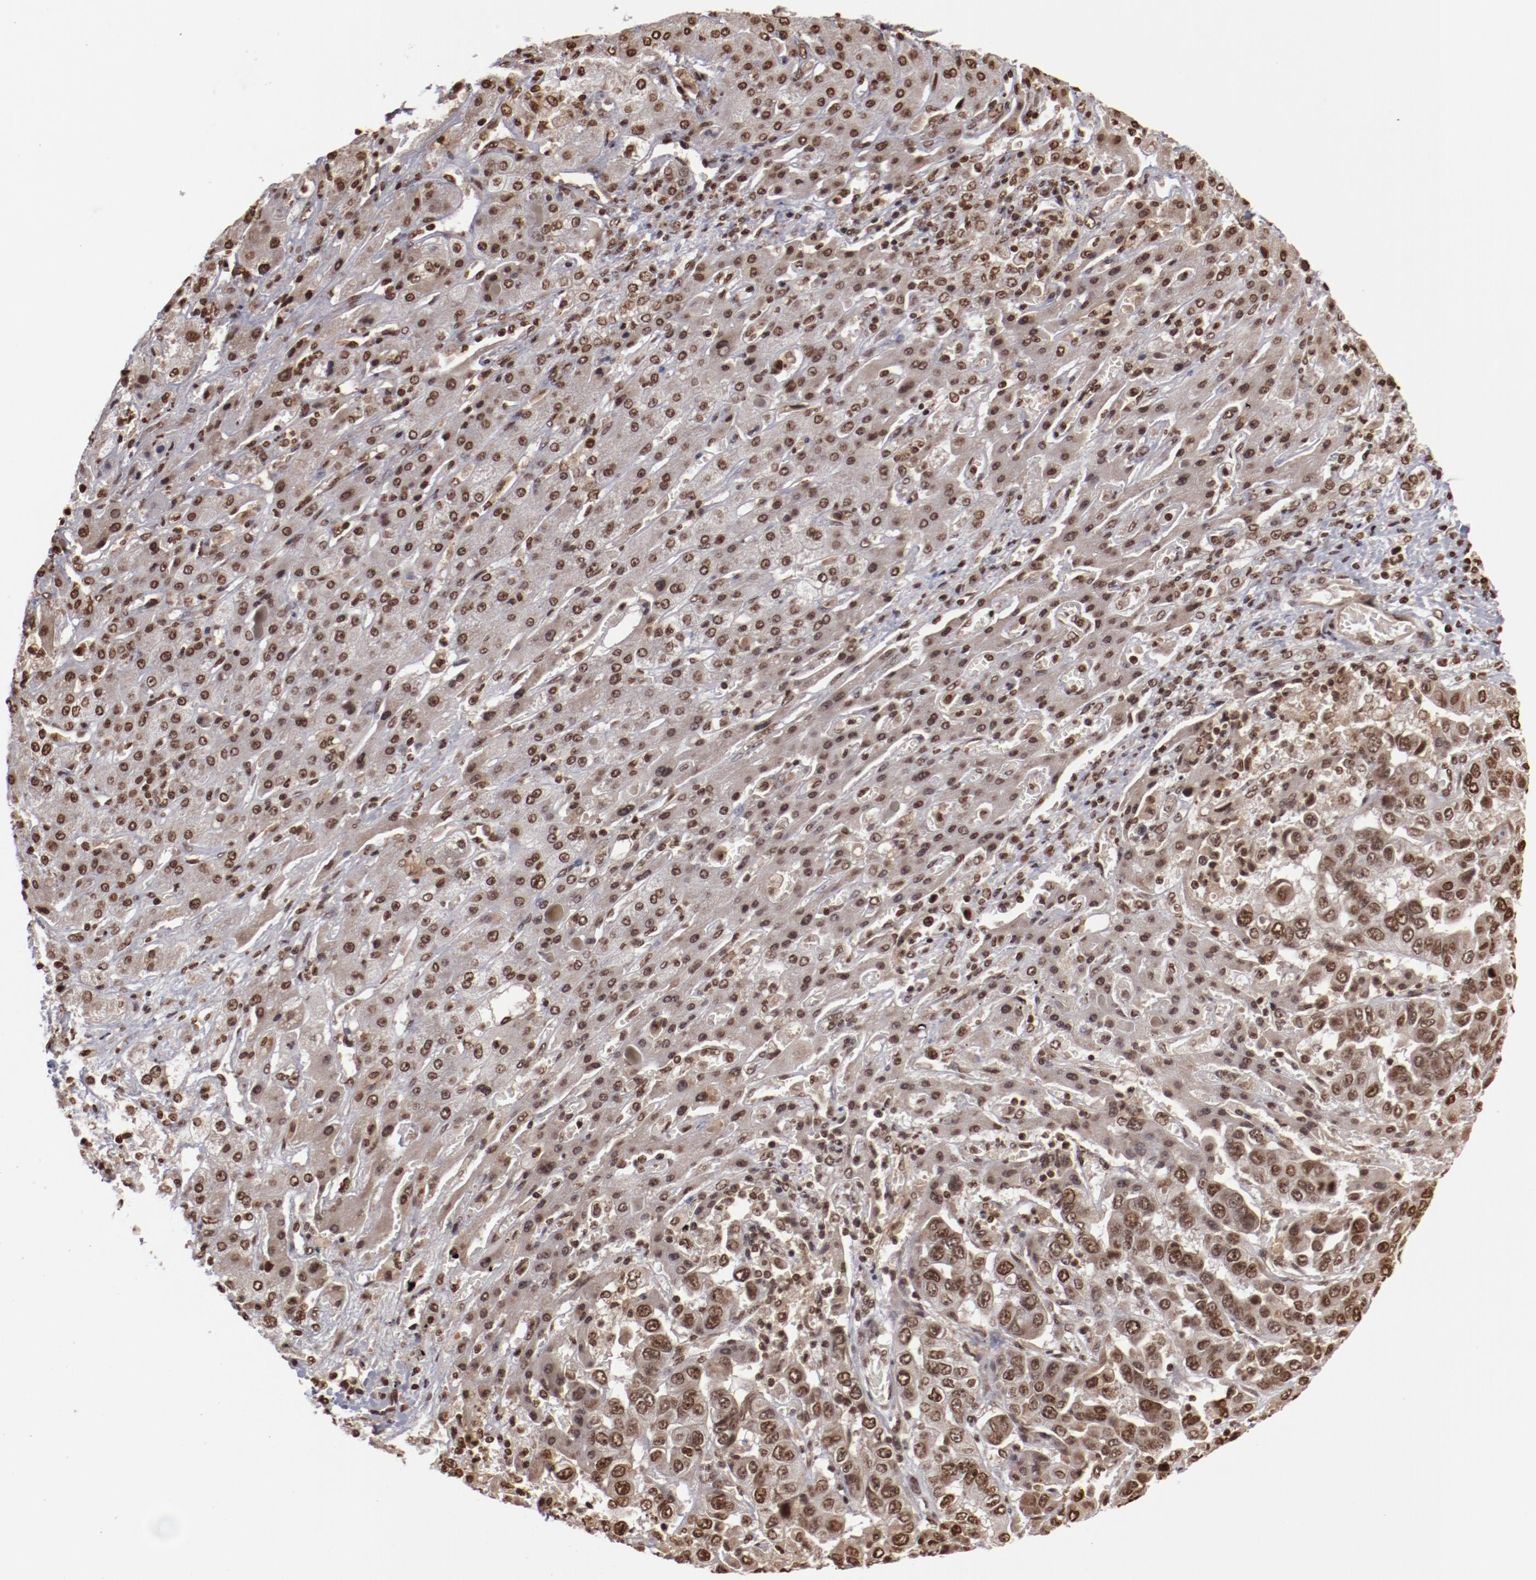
{"staining": {"intensity": "moderate", "quantity": ">75%", "location": "nuclear"}, "tissue": "liver cancer", "cell_type": "Tumor cells", "image_type": "cancer", "snomed": [{"axis": "morphology", "description": "Cholangiocarcinoma"}, {"axis": "topography", "description": "Liver"}], "caption": "This is a histology image of IHC staining of liver cancer (cholangiocarcinoma), which shows moderate expression in the nuclear of tumor cells.", "gene": "ABL2", "patient": {"sex": "female", "age": 52}}